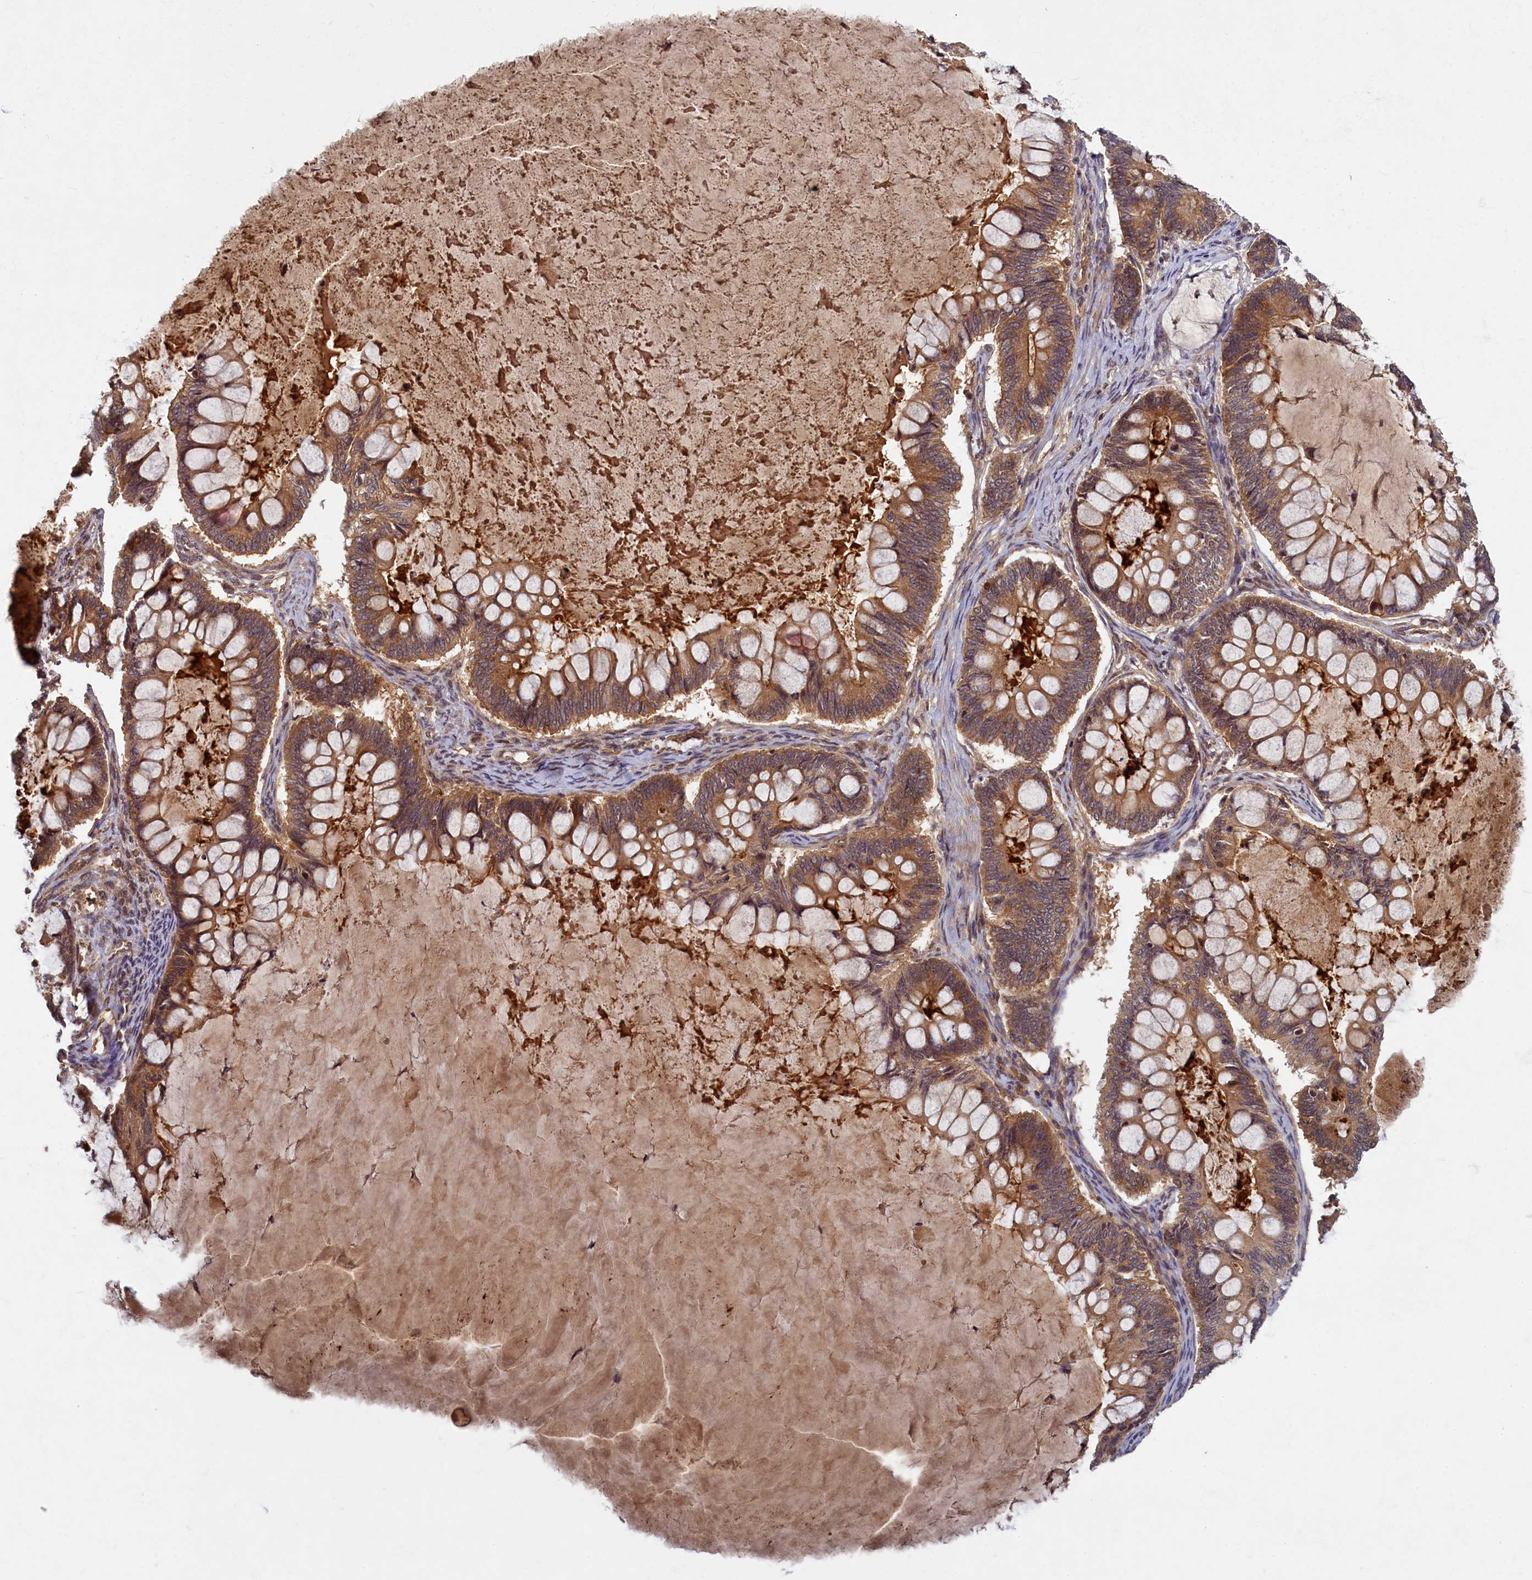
{"staining": {"intensity": "moderate", "quantity": ">75%", "location": "cytoplasmic/membranous"}, "tissue": "ovarian cancer", "cell_type": "Tumor cells", "image_type": "cancer", "snomed": [{"axis": "morphology", "description": "Cystadenocarcinoma, mucinous, NOS"}, {"axis": "topography", "description": "Ovary"}], "caption": "Immunohistochemical staining of human ovarian cancer displays medium levels of moderate cytoplasmic/membranous staining in approximately >75% of tumor cells.", "gene": "BICD1", "patient": {"sex": "female", "age": 61}}